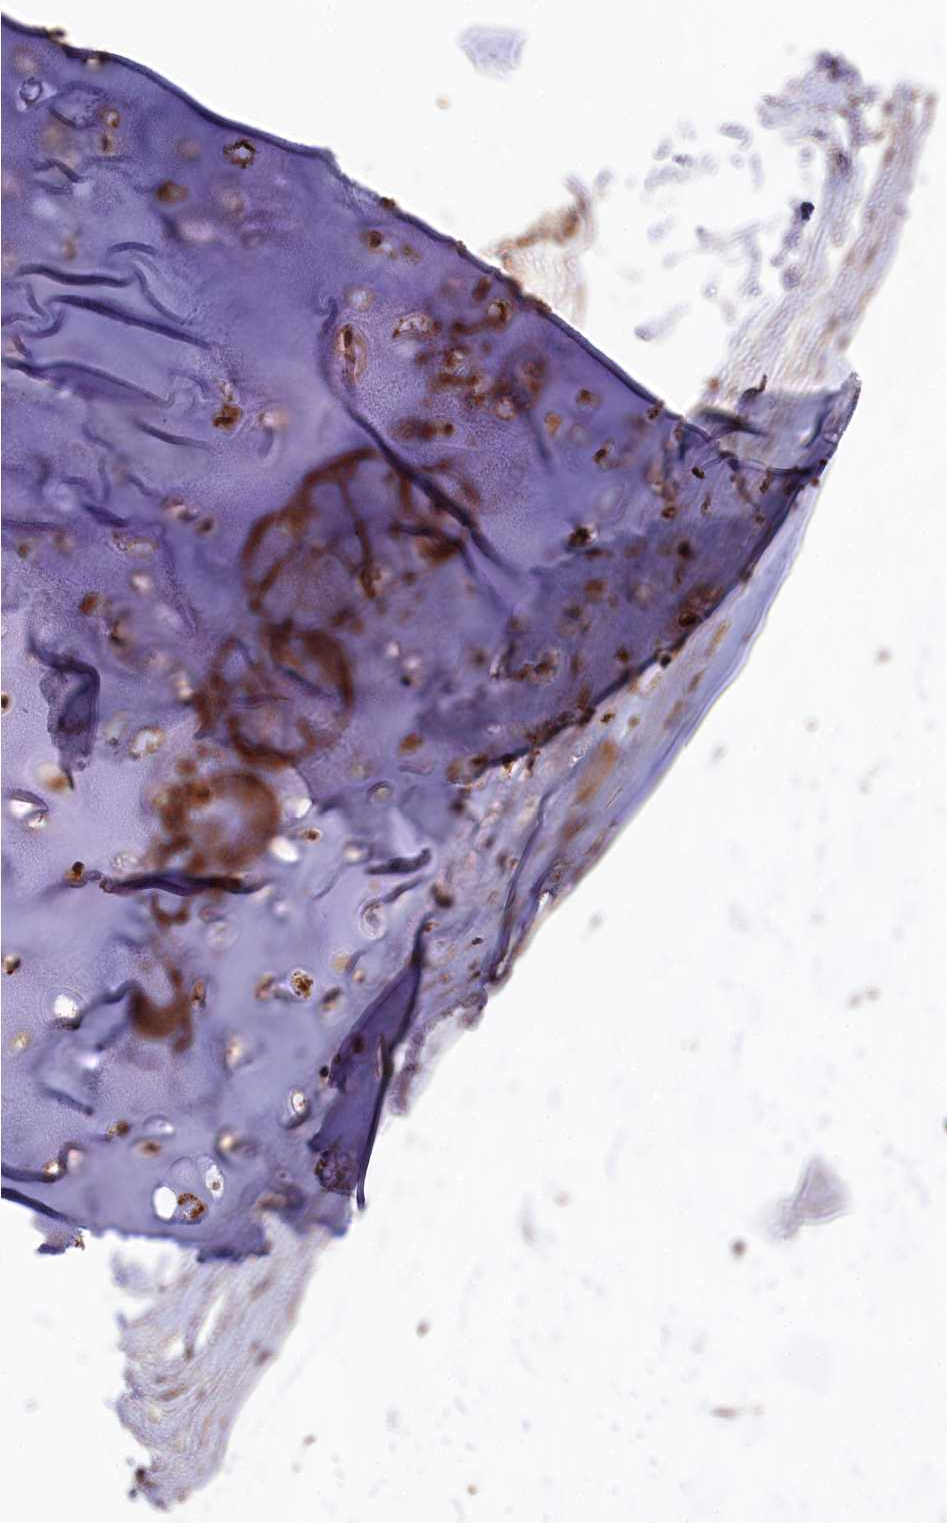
{"staining": {"intensity": "strong", "quantity": ">75%", "location": "cytoplasmic/membranous"}, "tissue": "adipose tissue", "cell_type": "Adipocytes", "image_type": "normal", "snomed": [{"axis": "morphology", "description": "Normal tissue, NOS"}, {"axis": "topography", "description": "Lymph node"}, {"axis": "topography", "description": "Bronchus"}], "caption": "High-power microscopy captured an immunohistochemistry (IHC) photomicrograph of unremarkable adipose tissue, revealing strong cytoplasmic/membranous expression in approximately >75% of adipocytes. The protein is stained brown, and the nuclei are stained in blue (DAB (3,3'-diaminobenzidine) IHC with brightfield microscopy, high magnification).", "gene": "TNKS1BP1", "patient": {"sex": "male", "age": 63}}